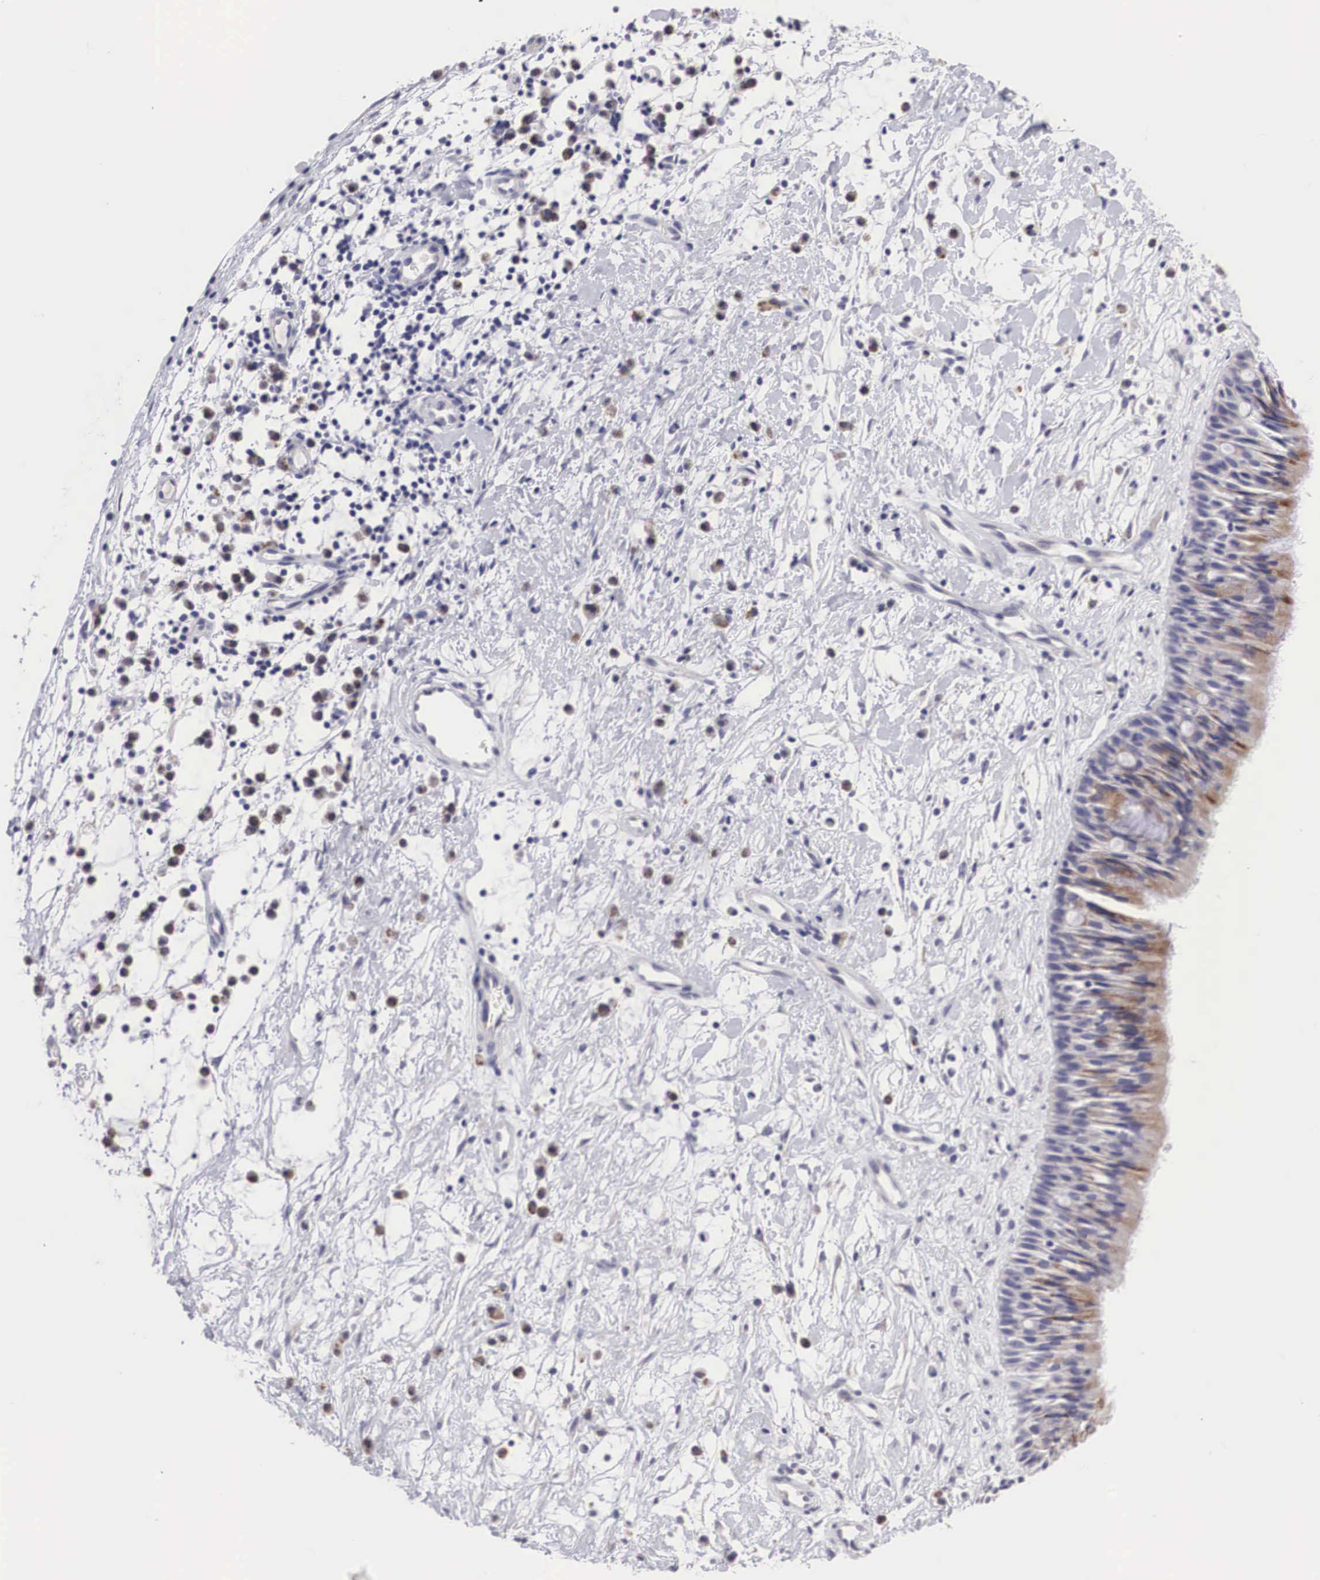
{"staining": {"intensity": "weak", "quantity": ">75%", "location": "cytoplasmic/membranous"}, "tissue": "nasopharynx", "cell_type": "Respiratory epithelial cells", "image_type": "normal", "snomed": [{"axis": "morphology", "description": "Normal tissue, NOS"}, {"axis": "topography", "description": "Nasopharynx"}], "caption": "Weak cytoplasmic/membranous positivity for a protein is present in about >75% of respiratory epithelial cells of unremarkable nasopharynx using immunohistochemistry.", "gene": "ARMCX3", "patient": {"sex": "male", "age": 13}}